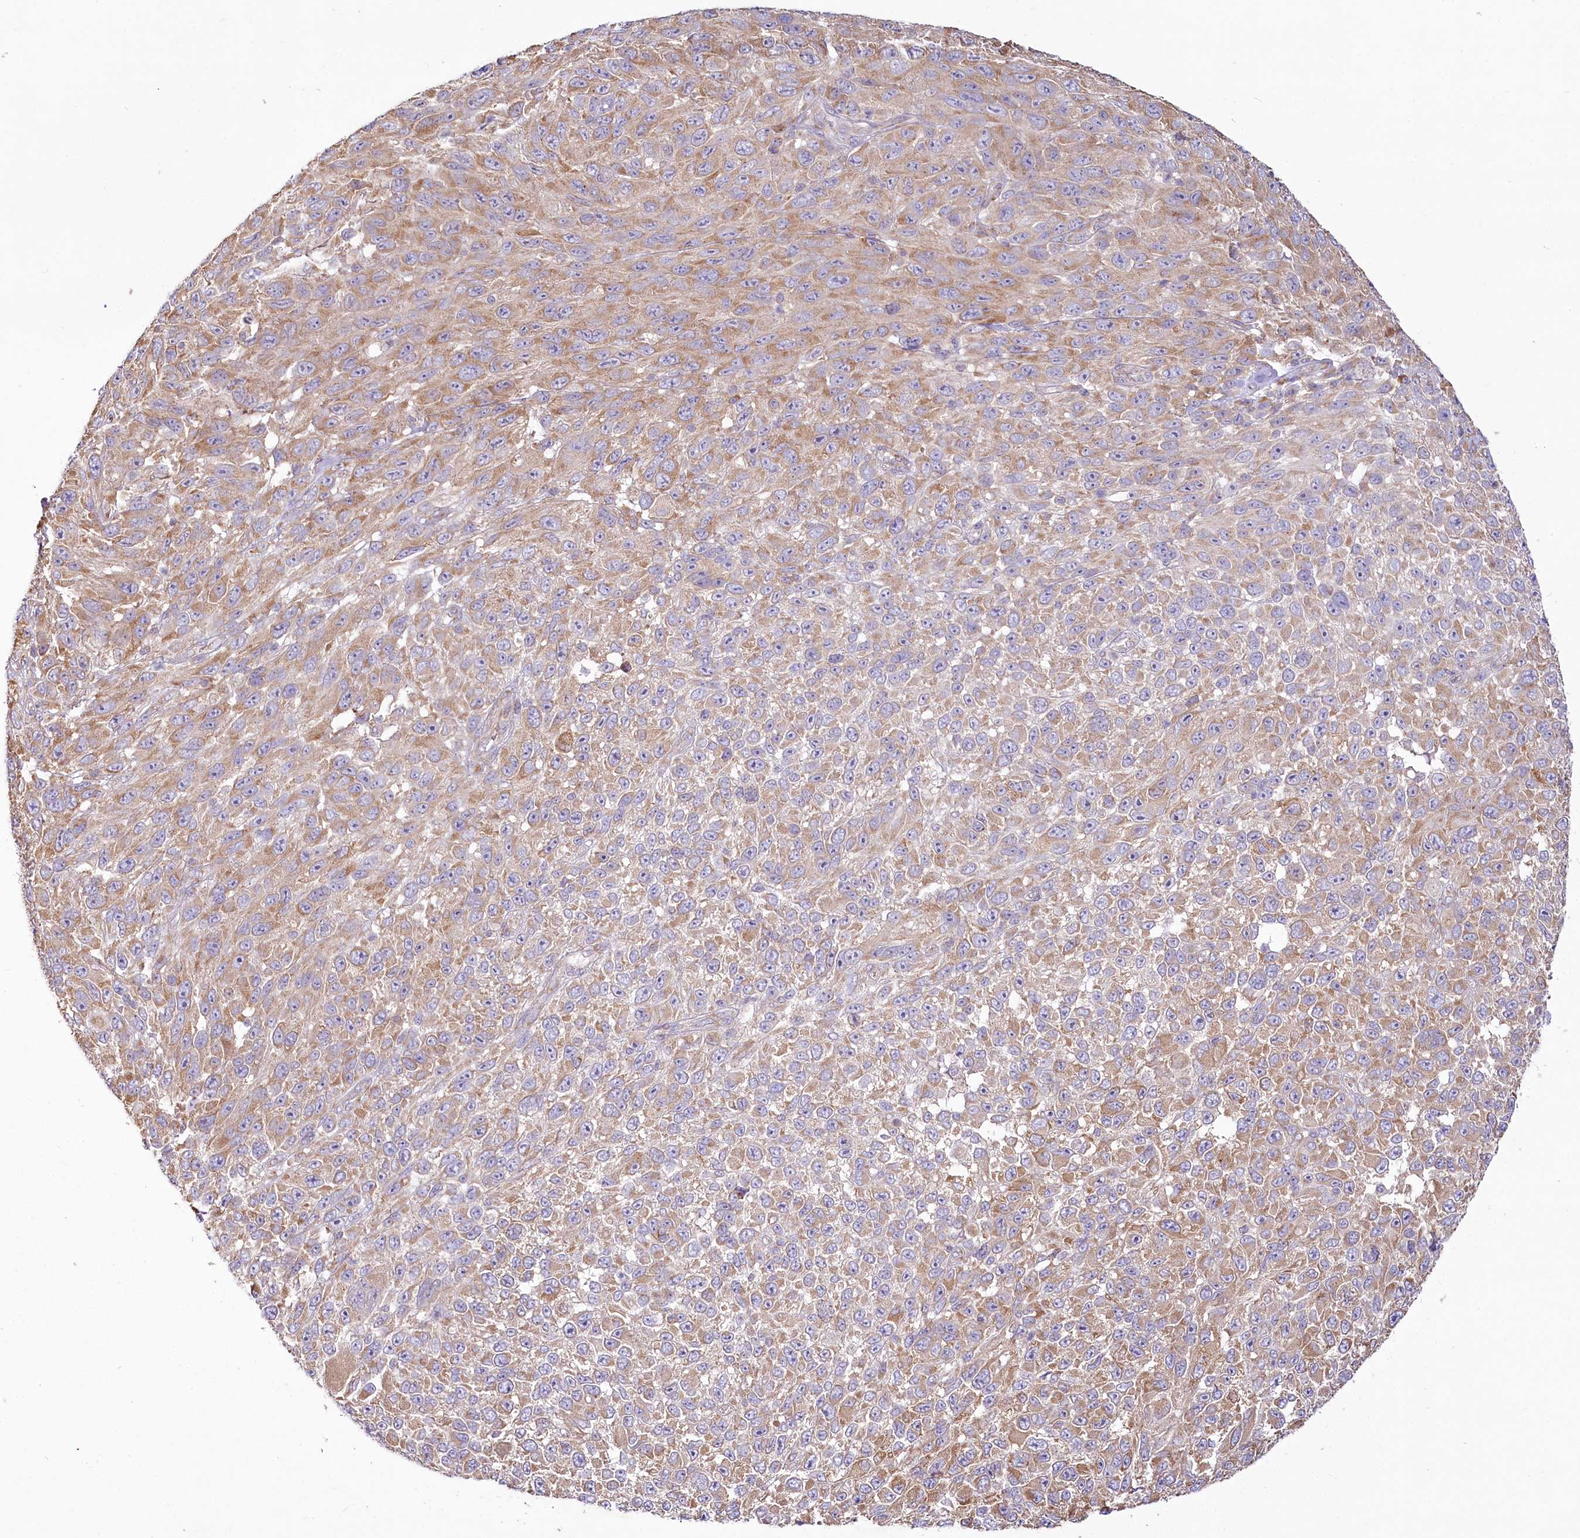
{"staining": {"intensity": "weak", "quantity": ">75%", "location": "cytoplasmic/membranous"}, "tissue": "melanoma", "cell_type": "Tumor cells", "image_type": "cancer", "snomed": [{"axis": "morphology", "description": "Malignant melanoma, NOS"}, {"axis": "topography", "description": "Skin"}], "caption": "Melanoma was stained to show a protein in brown. There is low levels of weak cytoplasmic/membranous positivity in approximately >75% of tumor cells.", "gene": "ACOX2", "patient": {"sex": "female", "age": 96}}